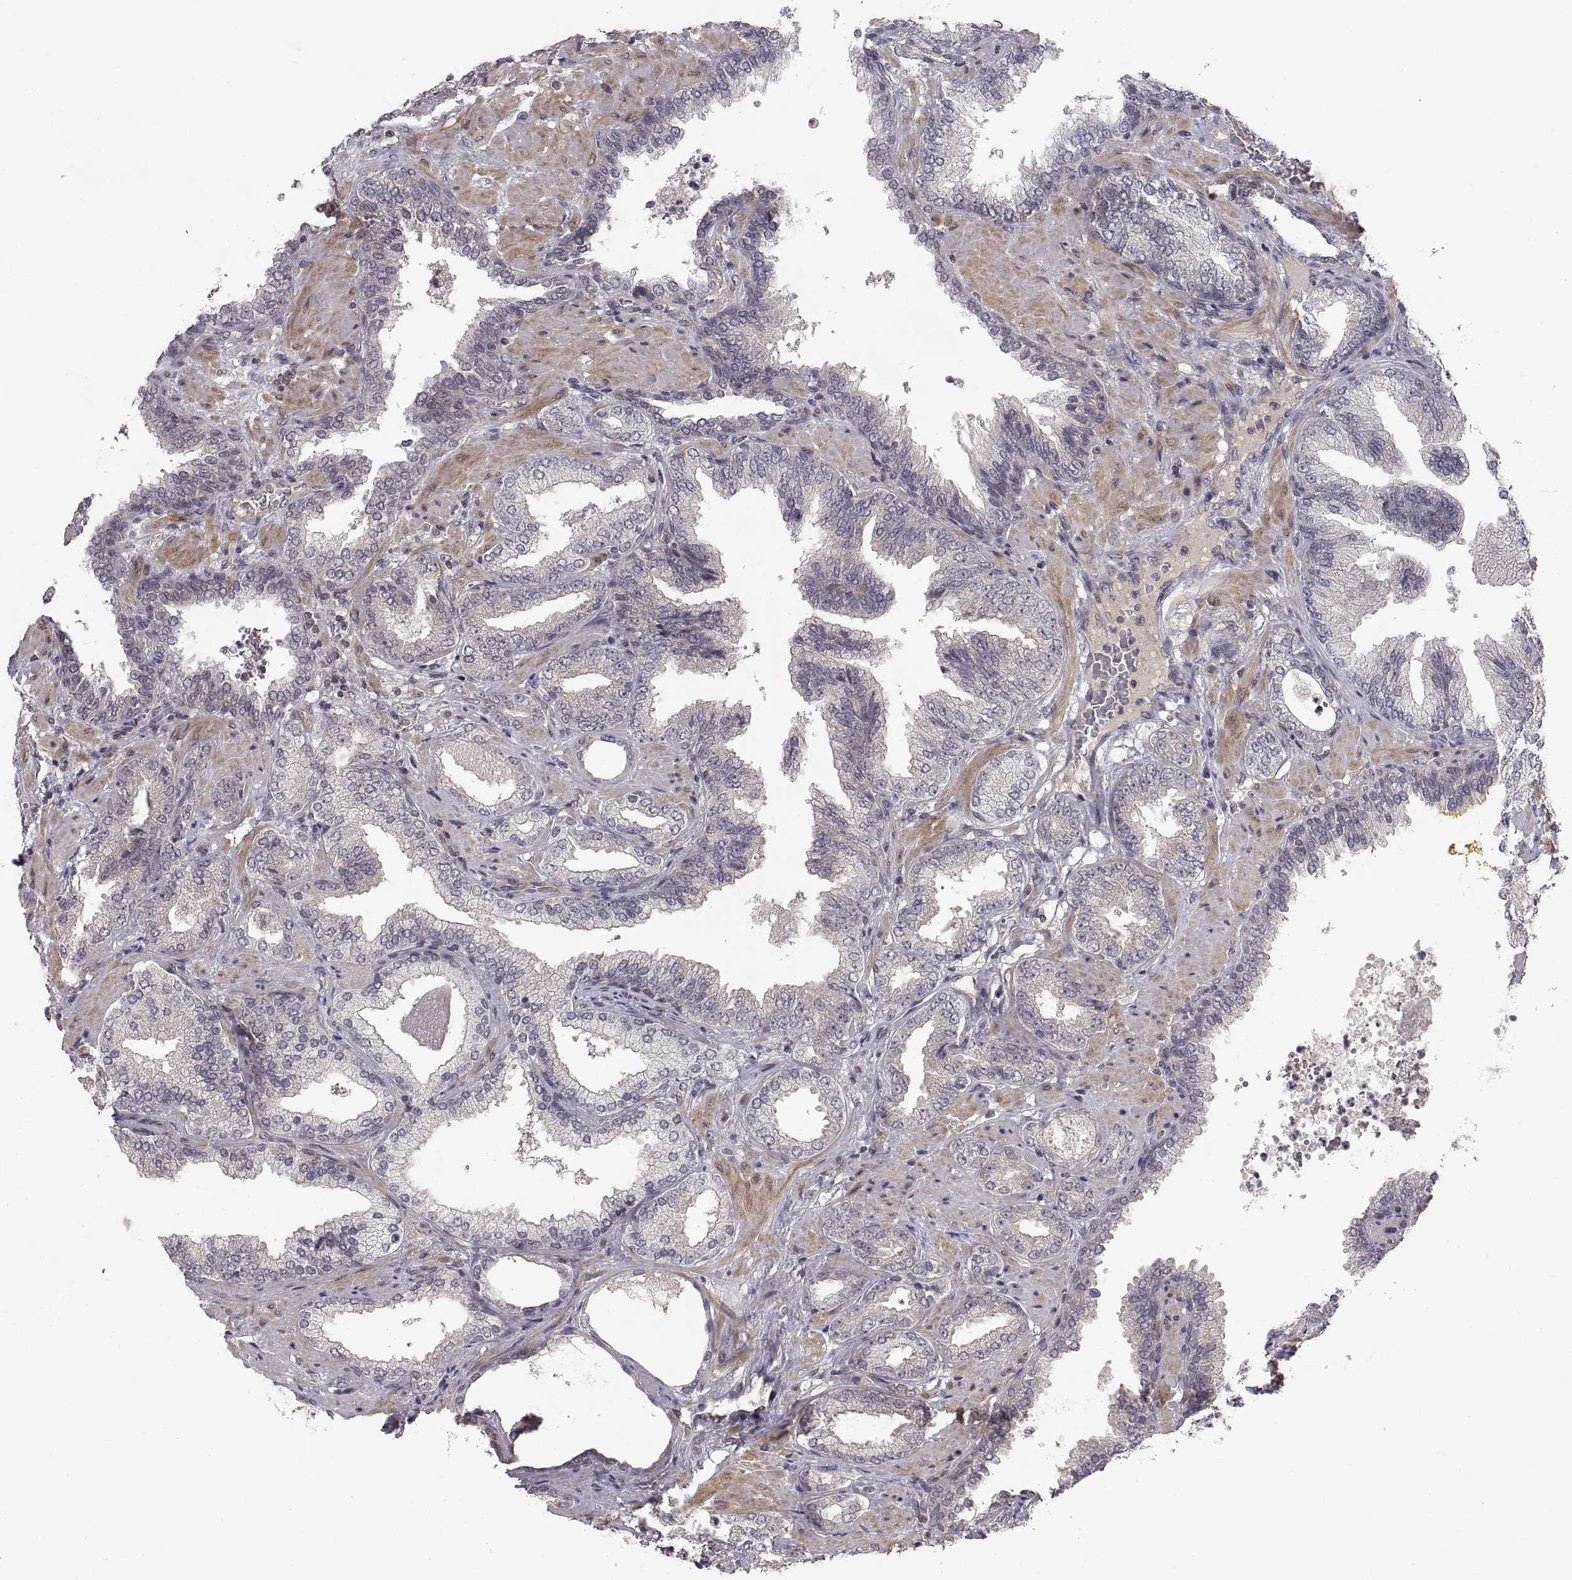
{"staining": {"intensity": "negative", "quantity": "none", "location": "none"}, "tissue": "prostate cancer", "cell_type": "Tumor cells", "image_type": "cancer", "snomed": [{"axis": "morphology", "description": "Adenocarcinoma, Low grade"}, {"axis": "topography", "description": "Prostate"}], "caption": "Immunohistochemistry of low-grade adenocarcinoma (prostate) reveals no positivity in tumor cells.", "gene": "ABL2", "patient": {"sex": "male", "age": 68}}